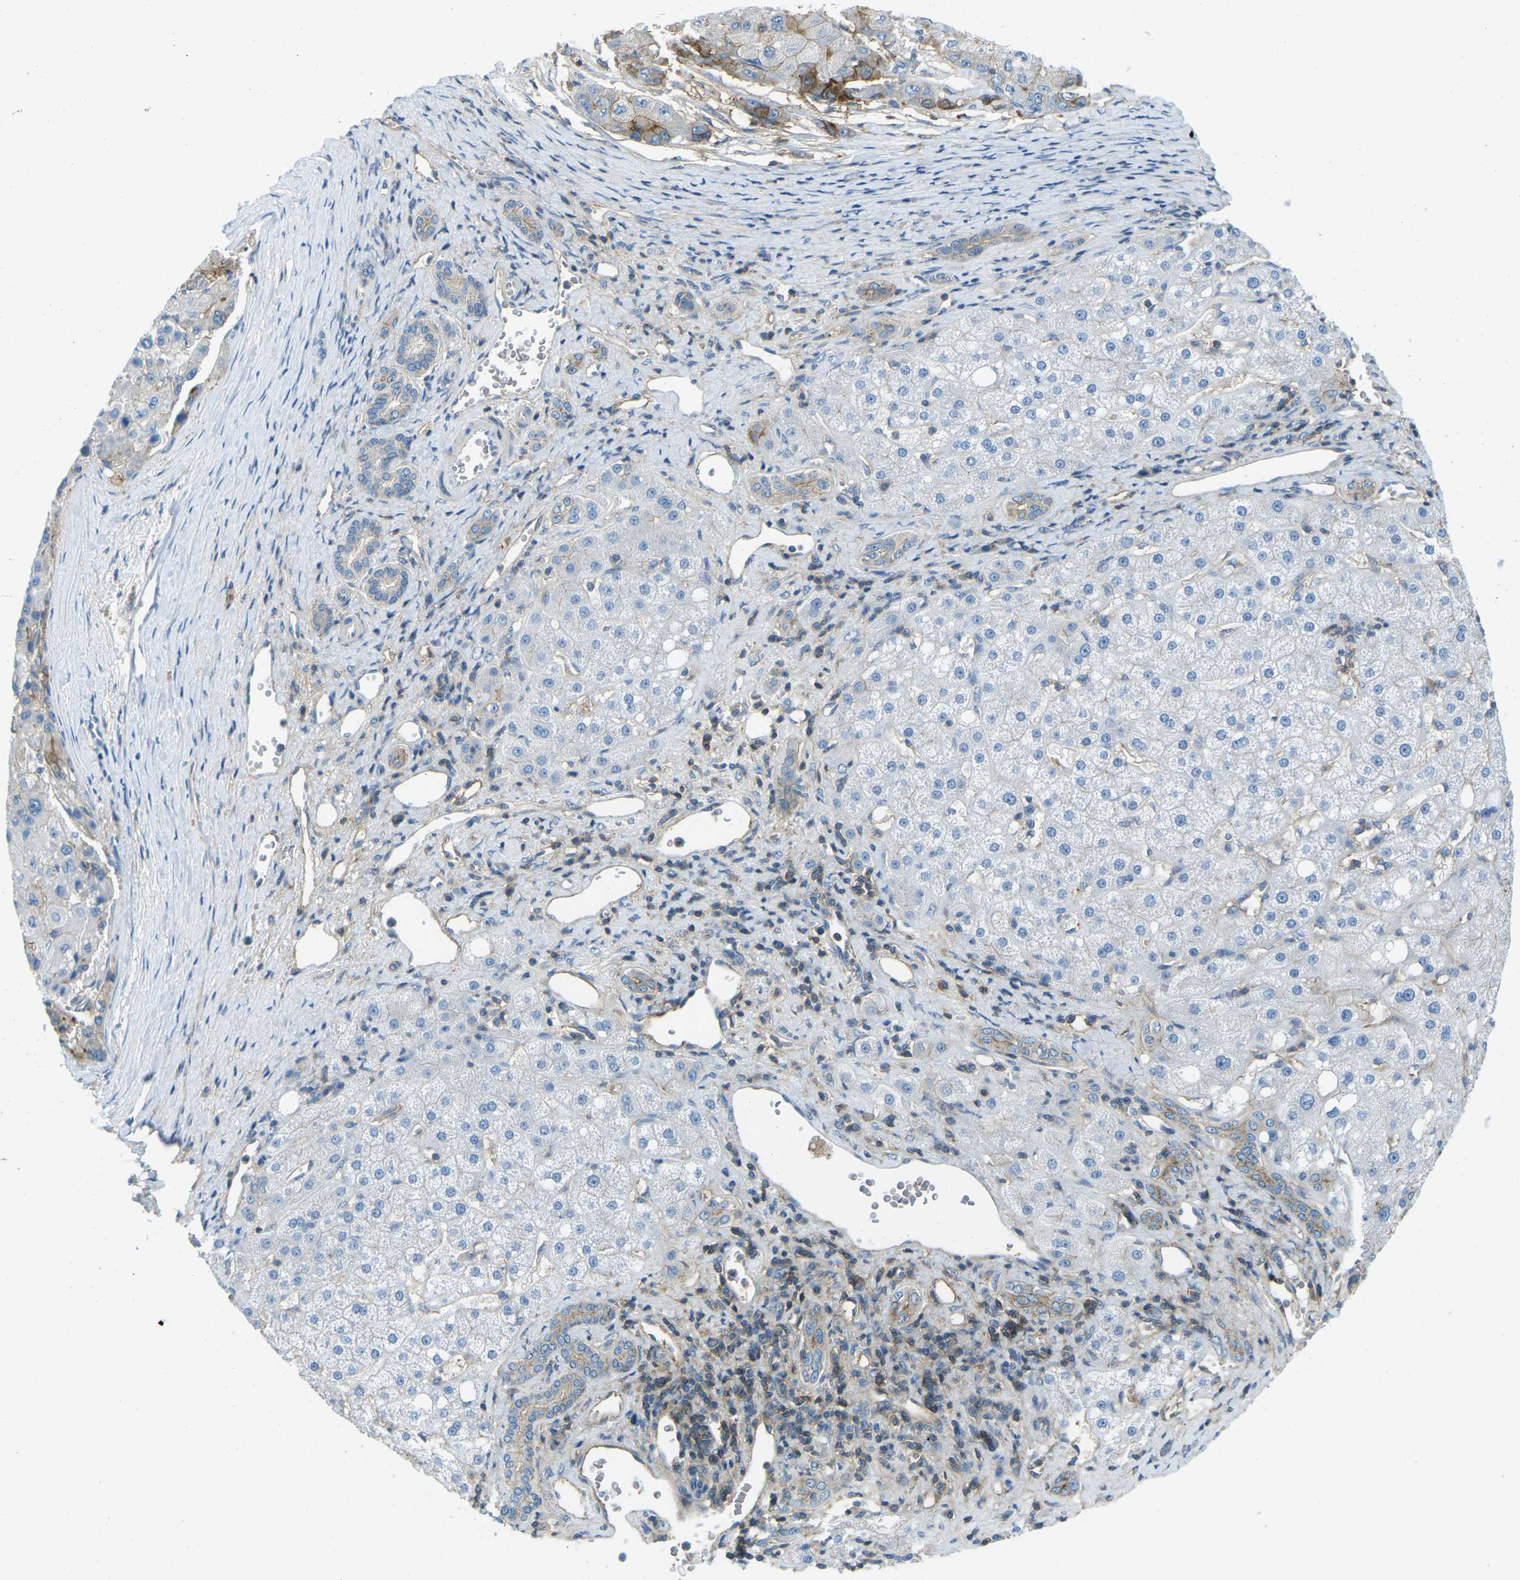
{"staining": {"intensity": "moderate", "quantity": "<25%", "location": "cytoplasmic/membranous"}, "tissue": "liver cancer", "cell_type": "Tumor cells", "image_type": "cancer", "snomed": [{"axis": "morphology", "description": "Carcinoma, Hepatocellular, NOS"}, {"axis": "topography", "description": "Liver"}], "caption": "This histopathology image shows IHC staining of human liver hepatocellular carcinoma, with low moderate cytoplasmic/membranous expression in about <25% of tumor cells.", "gene": "CD47", "patient": {"sex": "male", "age": 80}}